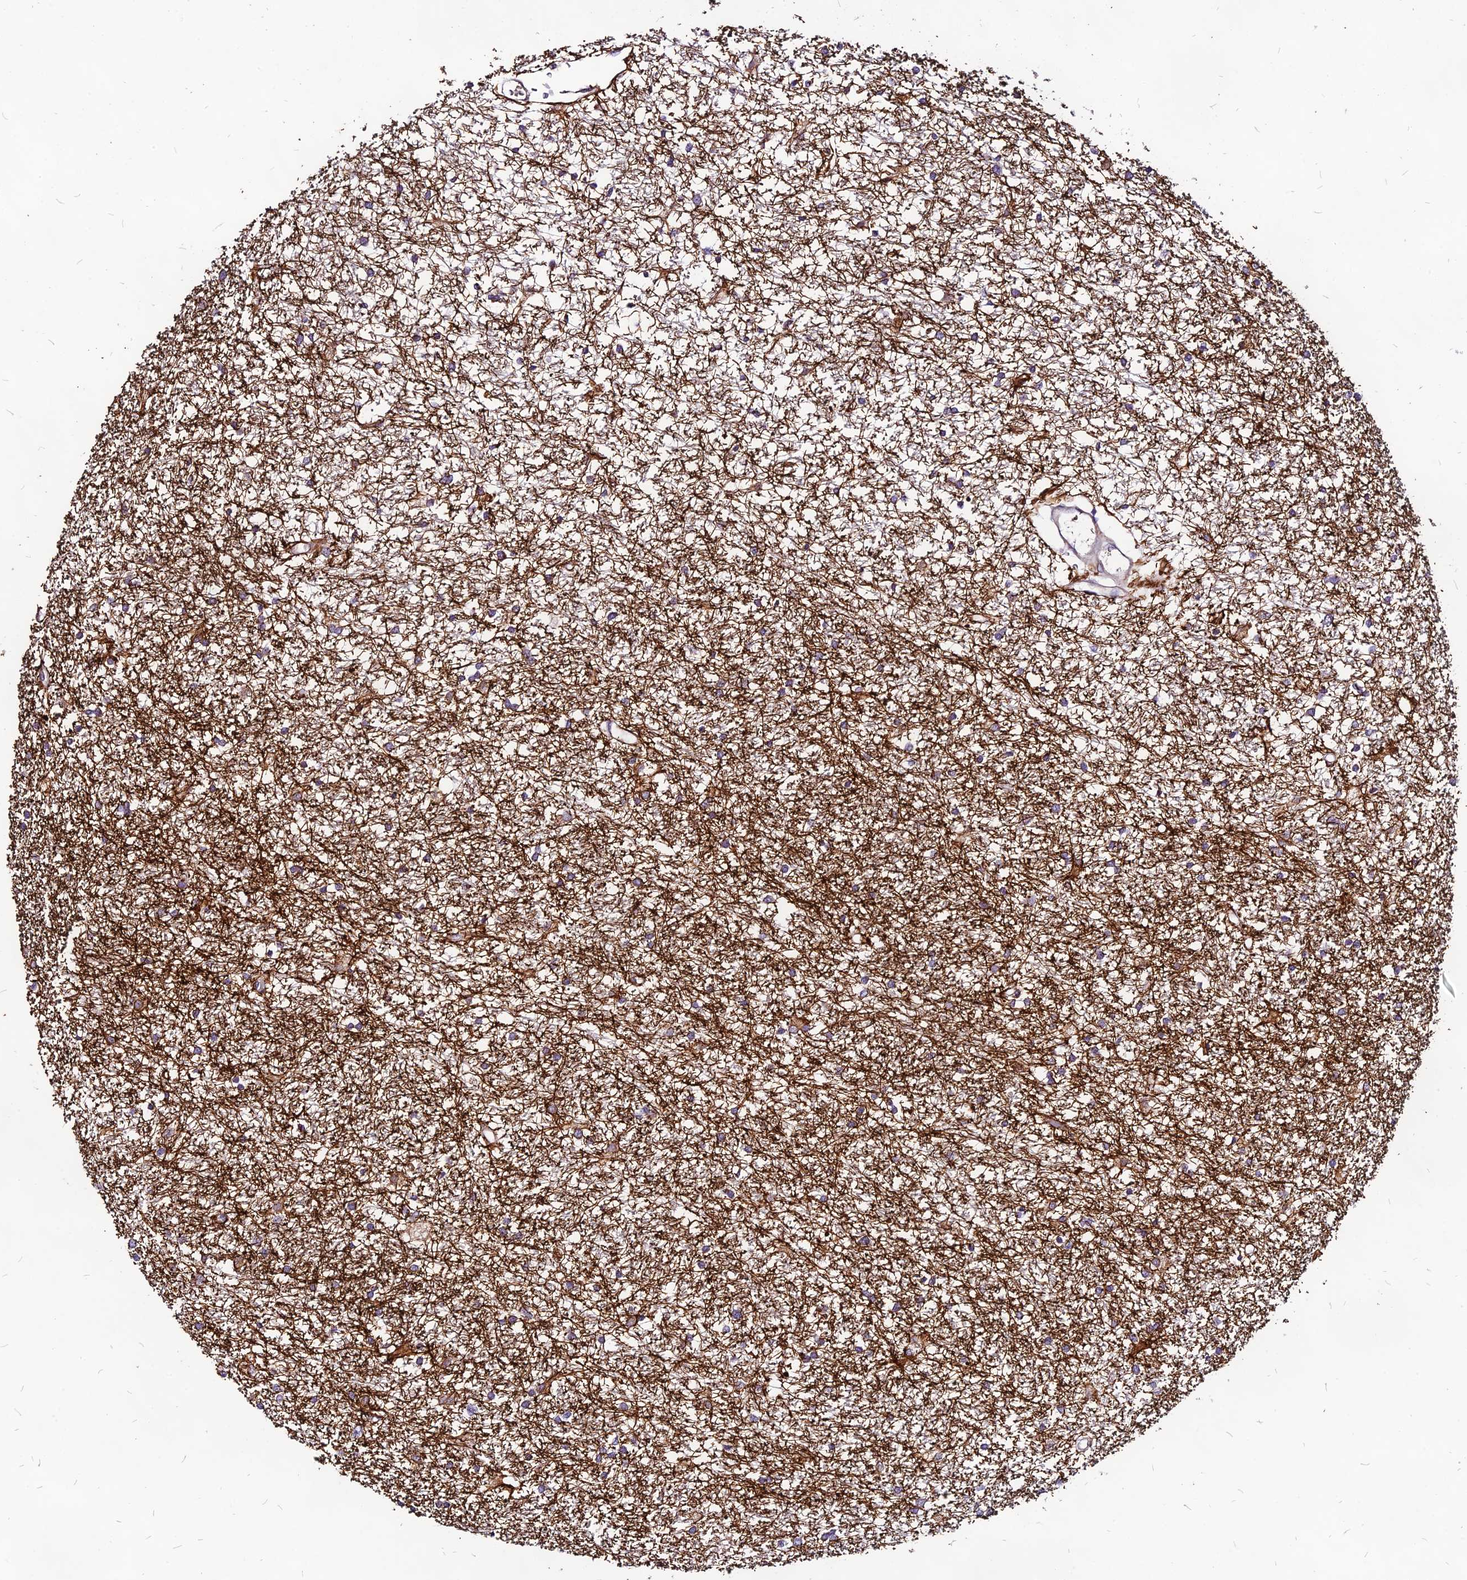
{"staining": {"intensity": "negative", "quantity": "none", "location": "none"}, "tissue": "glioma", "cell_type": "Tumor cells", "image_type": "cancer", "snomed": [{"axis": "morphology", "description": "Glioma, malignant, High grade"}, {"axis": "topography", "description": "Brain"}], "caption": "Tumor cells are negative for brown protein staining in malignant glioma (high-grade).", "gene": "RIMOC1", "patient": {"sex": "male", "age": 77}}